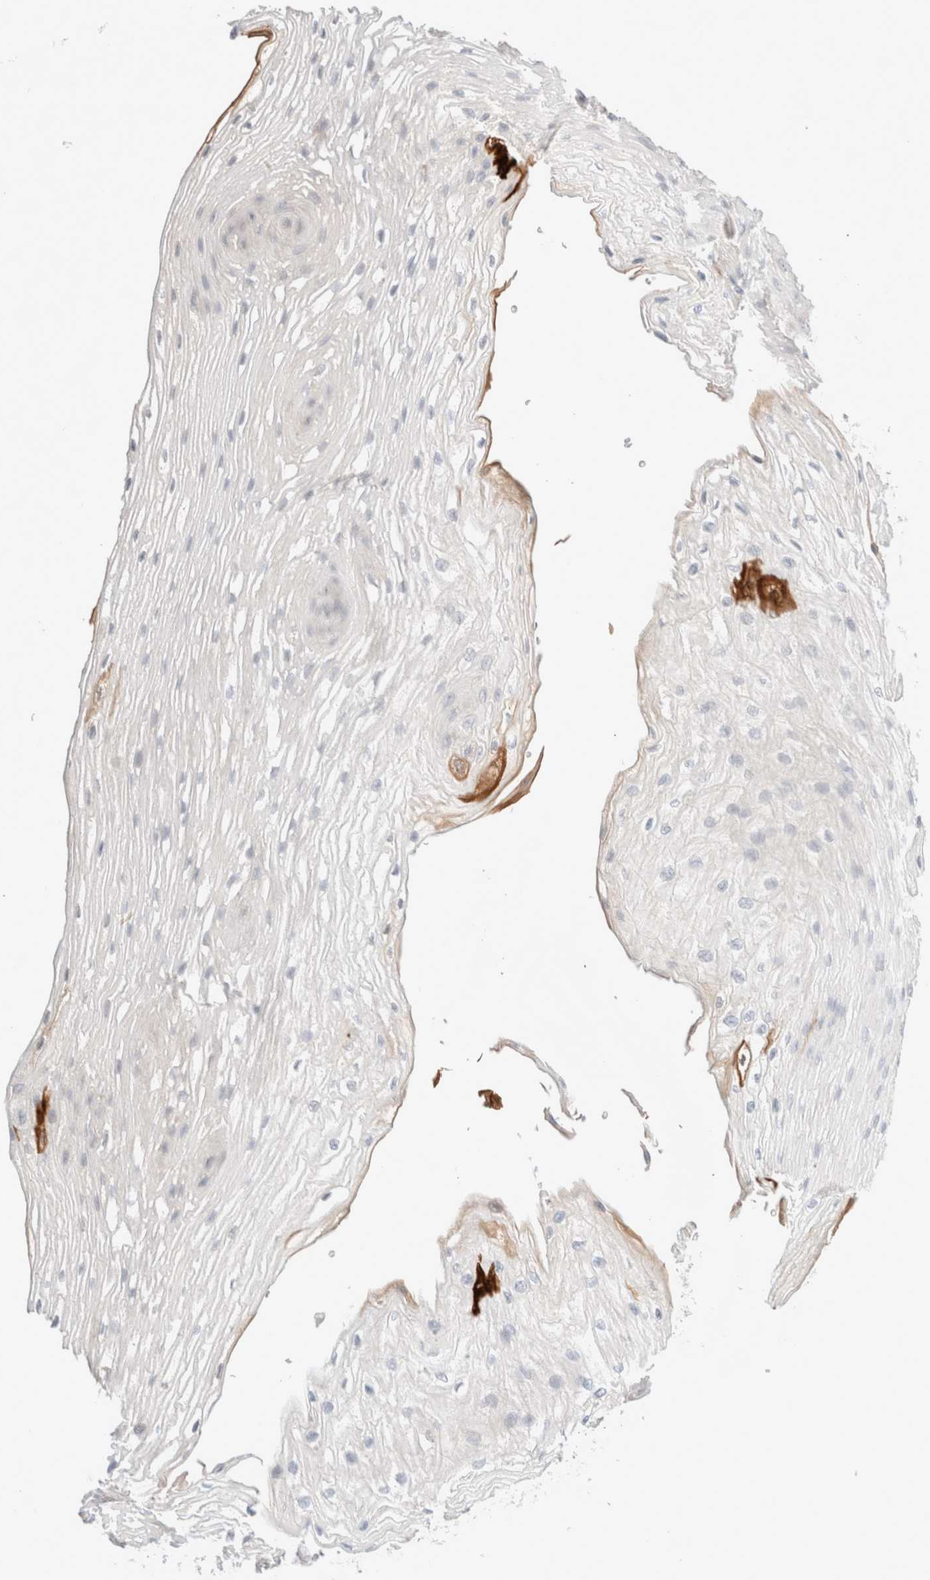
{"staining": {"intensity": "negative", "quantity": "none", "location": "none"}, "tissue": "esophagus", "cell_type": "Squamous epithelial cells", "image_type": "normal", "snomed": [{"axis": "morphology", "description": "Normal tissue, NOS"}, {"axis": "topography", "description": "Esophagus"}], "caption": "Immunohistochemistry (IHC) photomicrograph of benign esophagus: esophagus stained with DAB shows no significant protein positivity in squamous epithelial cells.", "gene": "SPATA20", "patient": {"sex": "female", "age": 66}}